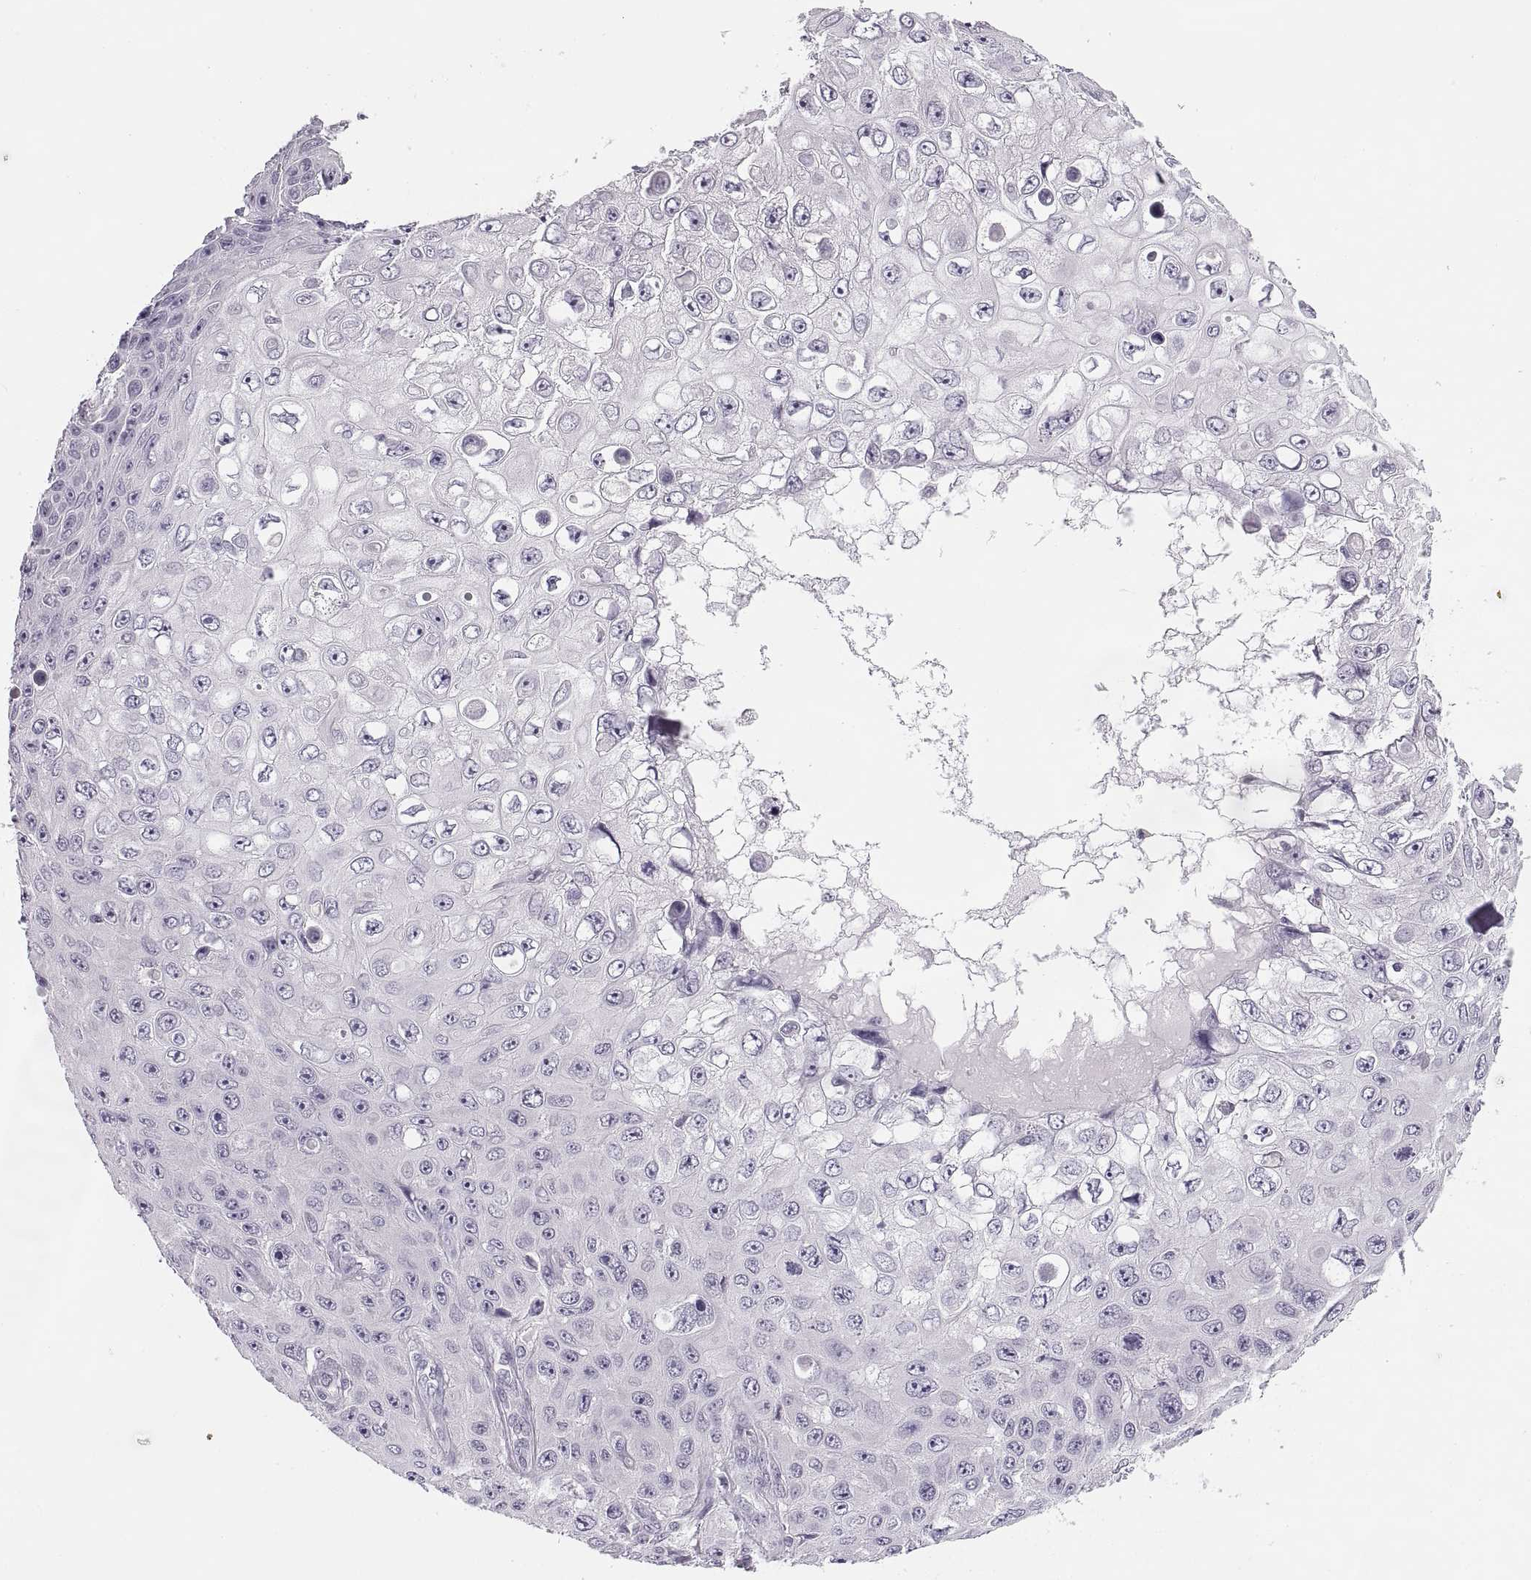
{"staining": {"intensity": "negative", "quantity": "none", "location": "none"}, "tissue": "skin cancer", "cell_type": "Tumor cells", "image_type": "cancer", "snomed": [{"axis": "morphology", "description": "Squamous cell carcinoma, NOS"}, {"axis": "topography", "description": "Skin"}], "caption": "Tumor cells show no significant protein positivity in squamous cell carcinoma (skin).", "gene": "C3orf22", "patient": {"sex": "male", "age": 82}}